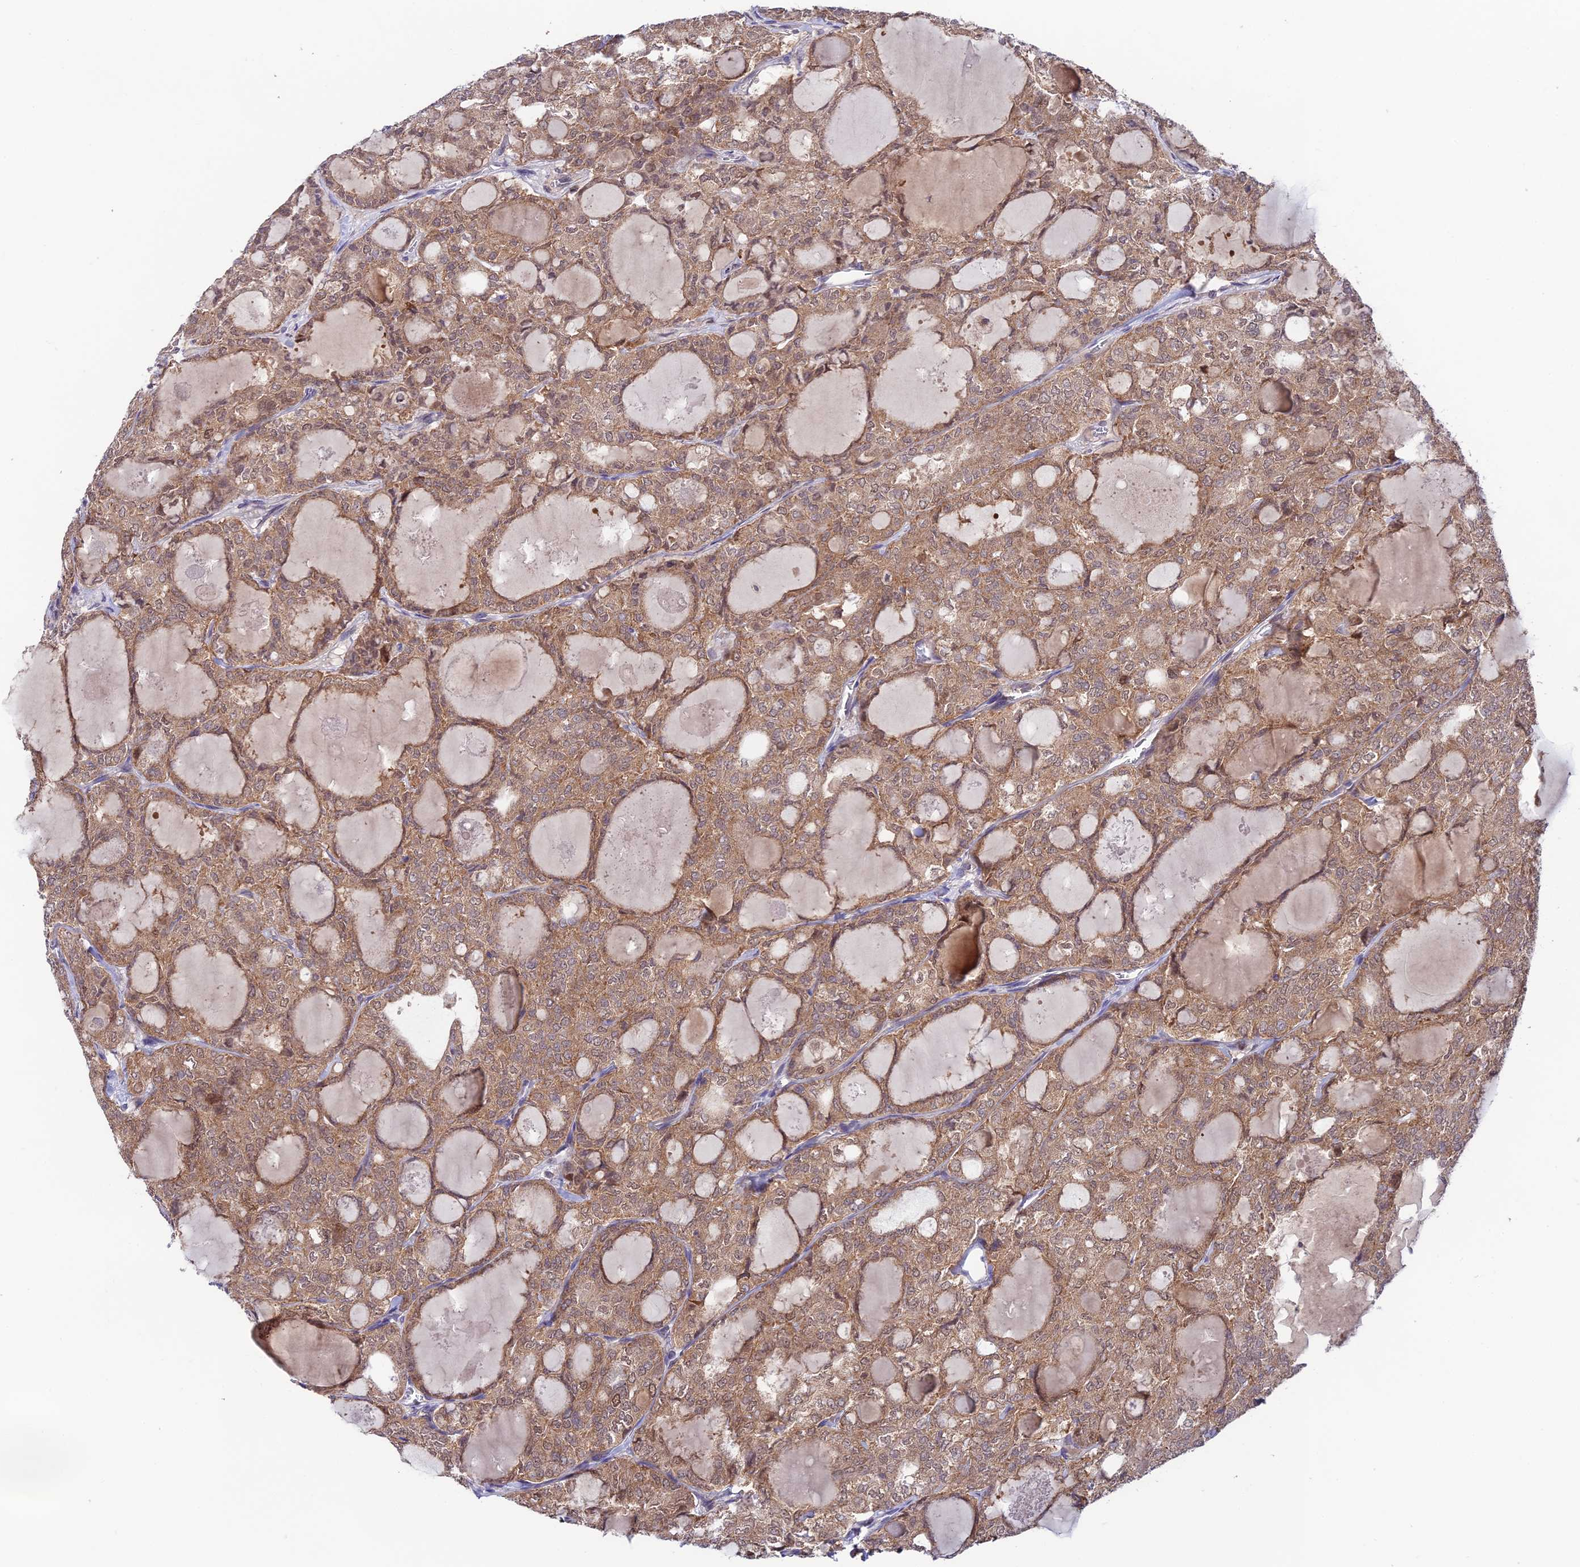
{"staining": {"intensity": "weak", "quantity": ">75%", "location": "cytoplasmic/membranous,nuclear"}, "tissue": "thyroid cancer", "cell_type": "Tumor cells", "image_type": "cancer", "snomed": [{"axis": "morphology", "description": "Follicular adenoma carcinoma, NOS"}, {"axis": "topography", "description": "Thyroid gland"}], "caption": "Immunohistochemistry micrograph of human thyroid cancer stained for a protein (brown), which displays low levels of weak cytoplasmic/membranous and nuclear staining in approximately >75% of tumor cells.", "gene": "TRIM40", "patient": {"sex": "male", "age": 75}}